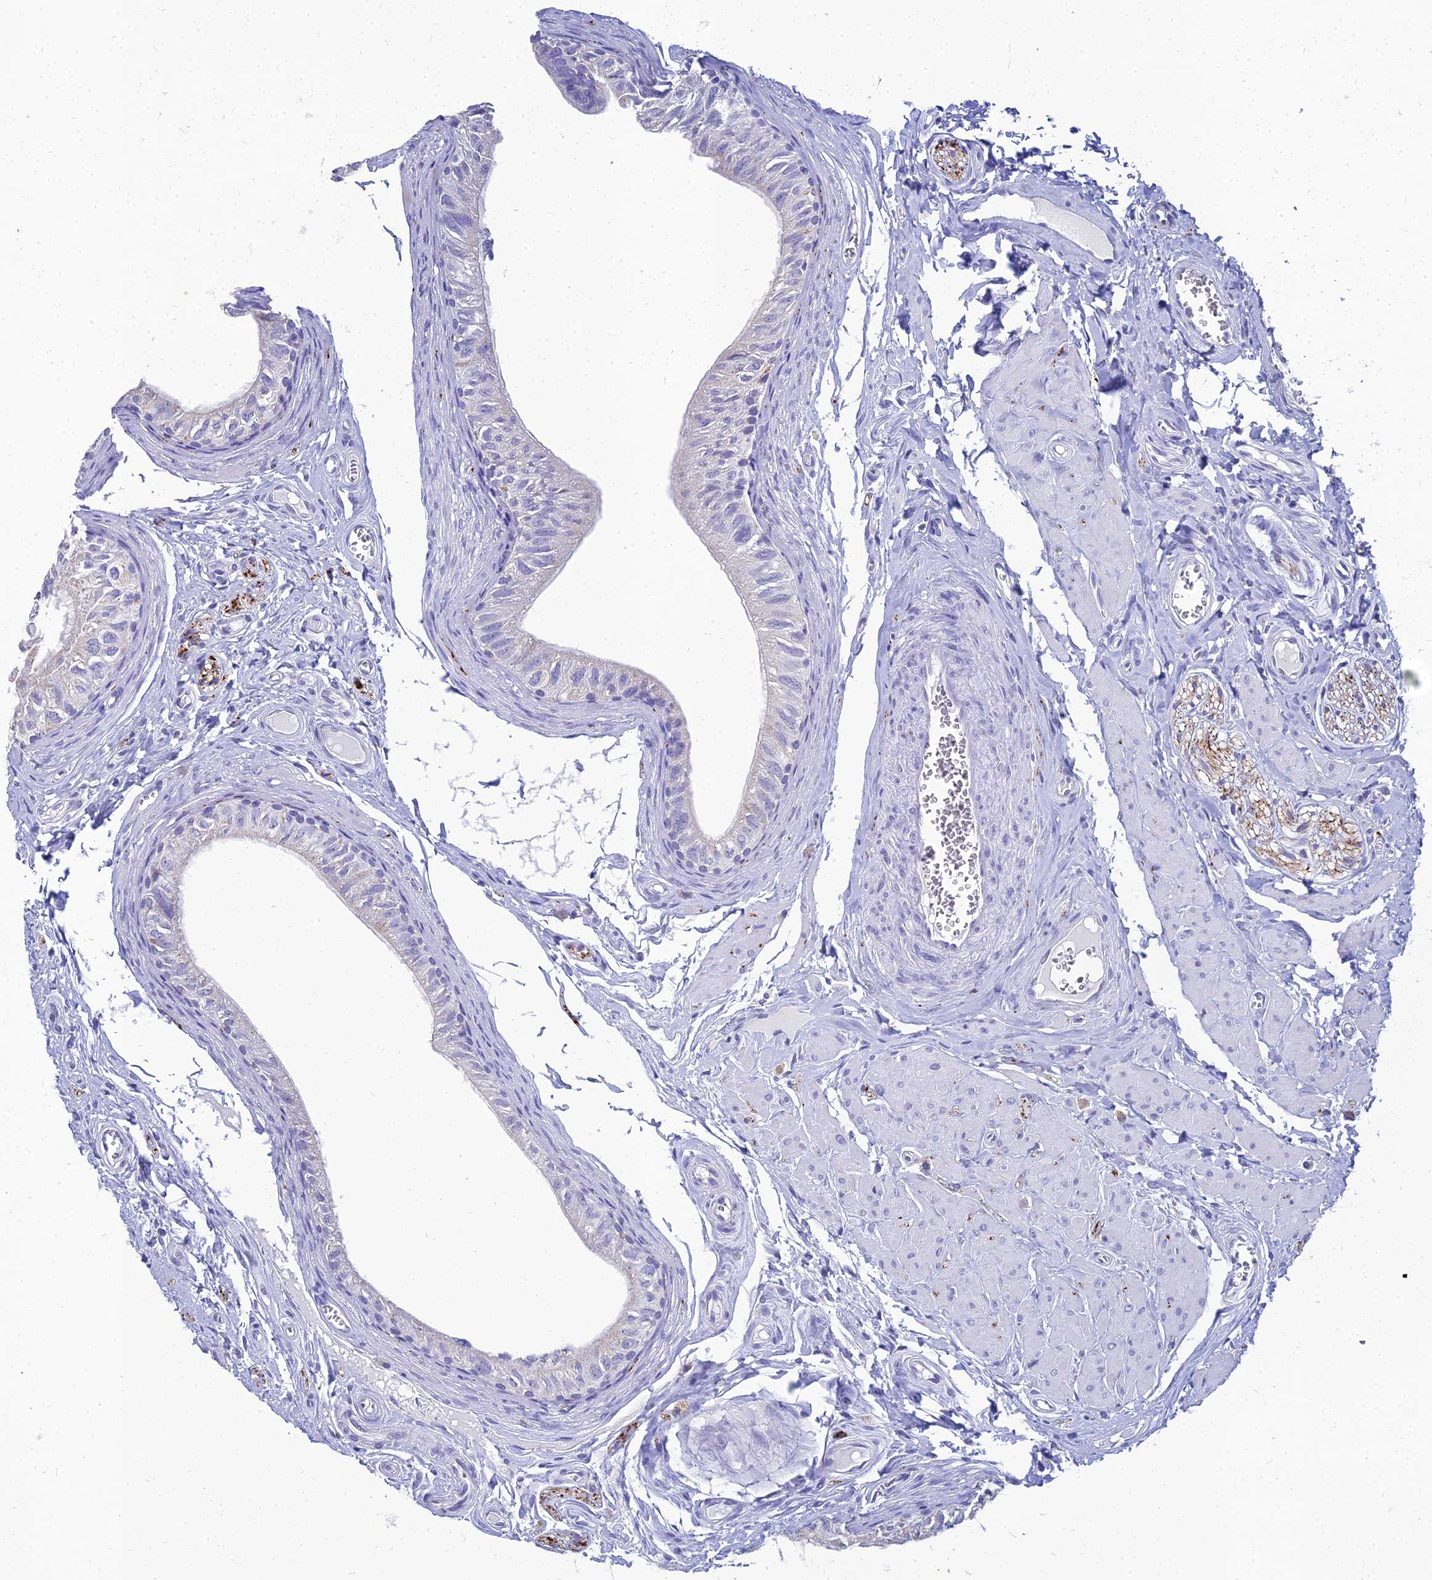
{"staining": {"intensity": "moderate", "quantity": "<25%", "location": "cytoplasmic/membranous"}, "tissue": "epididymis", "cell_type": "Glandular cells", "image_type": "normal", "snomed": [{"axis": "morphology", "description": "Normal tissue, NOS"}, {"axis": "topography", "description": "Epididymis"}], "caption": "Protein staining of benign epididymis exhibits moderate cytoplasmic/membranous positivity in approximately <25% of glandular cells.", "gene": "NPY", "patient": {"sex": "male", "age": 42}}